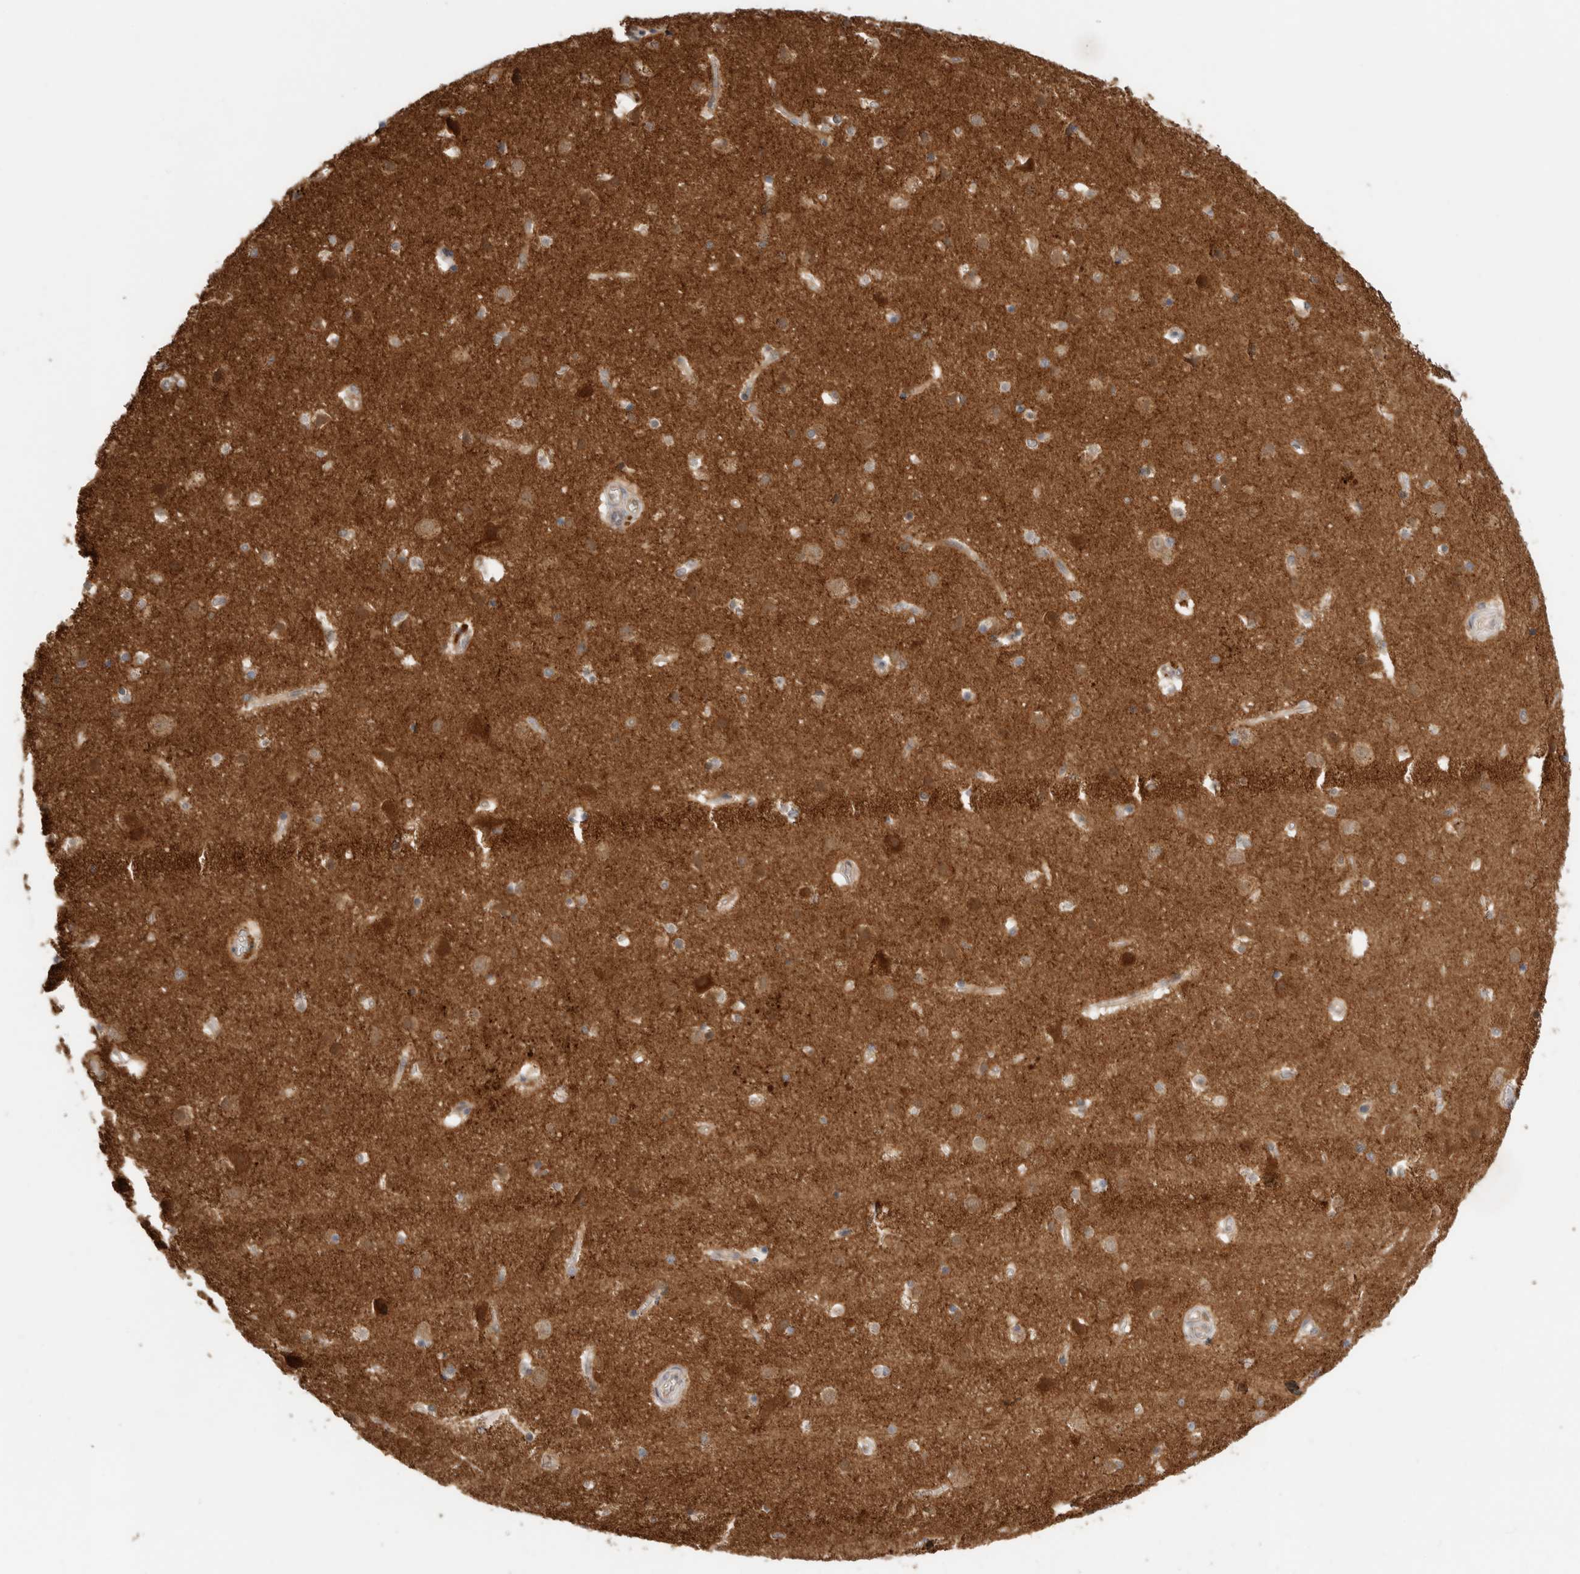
{"staining": {"intensity": "weak", "quantity": ">75%", "location": "cytoplasmic/membranous"}, "tissue": "cerebral cortex", "cell_type": "Endothelial cells", "image_type": "normal", "snomed": [{"axis": "morphology", "description": "Normal tissue, NOS"}, {"axis": "topography", "description": "Cerebral cortex"}], "caption": "DAB (3,3'-diaminobenzidine) immunohistochemical staining of unremarkable human cerebral cortex displays weak cytoplasmic/membranous protein staining in about >75% of endothelial cells. (DAB IHC, brown staining for protein, blue staining for nuclei).", "gene": "APOL2", "patient": {"sex": "male", "age": 54}}